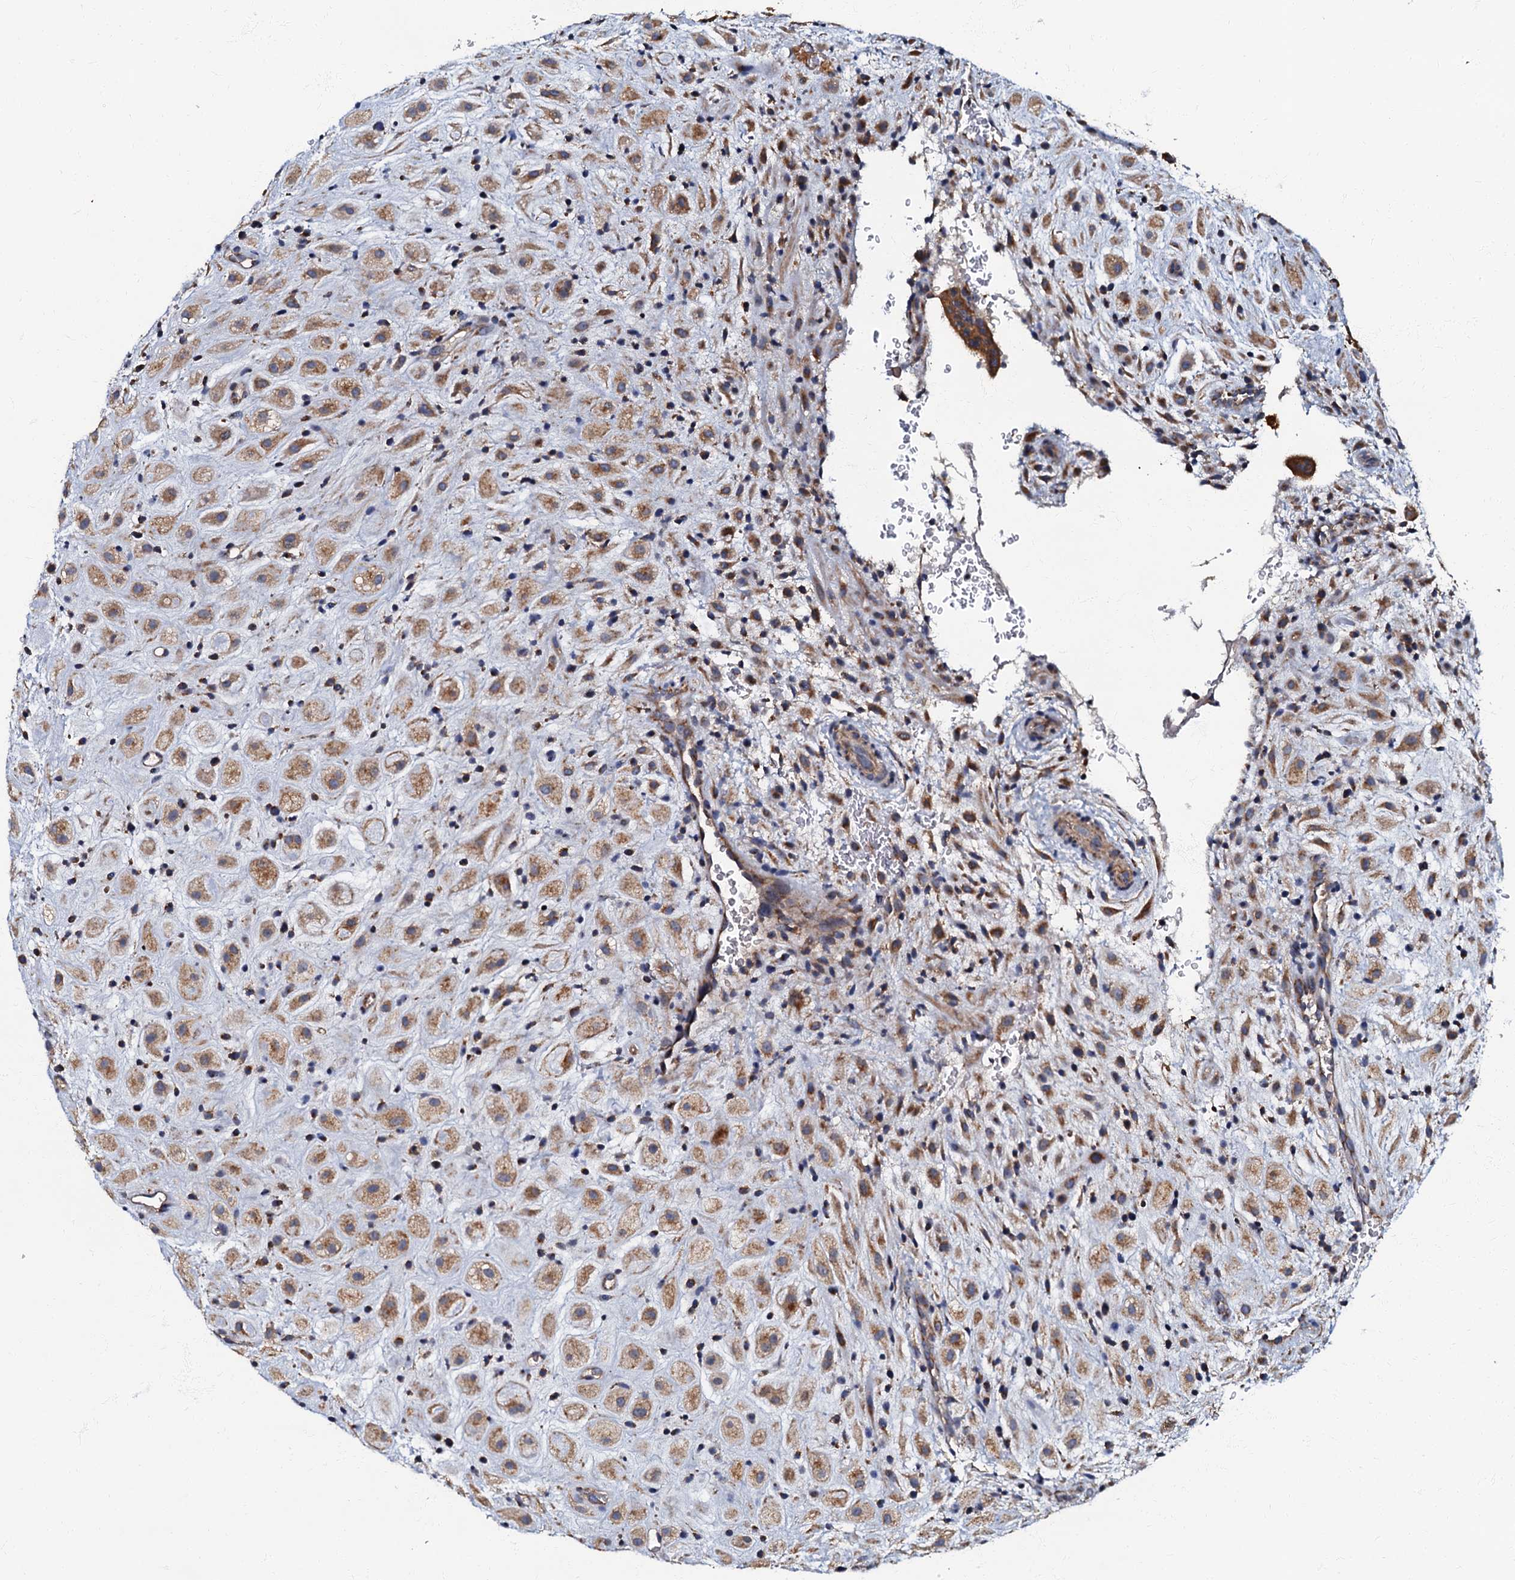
{"staining": {"intensity": "moderate", "quantity": ">75%", "location": "cytoplasmic/membranous"}, "tissue": "placenta", "cell_type": "Decidual cells", "image_type": "normal", "snomed": [{"axis": "morphology", "description": "Normal tissue, NOS"}, {"axis": "topography", "description": "Placenta"}], "caption": "About >75% of decidual cells in unremarkable placenta display moderate cytoplasmic/membranous protein positivity as visualized by brown immunohistochemical staining.", "gene": "NDUFA12", "patient": {"sex": "female", "age": 35}}